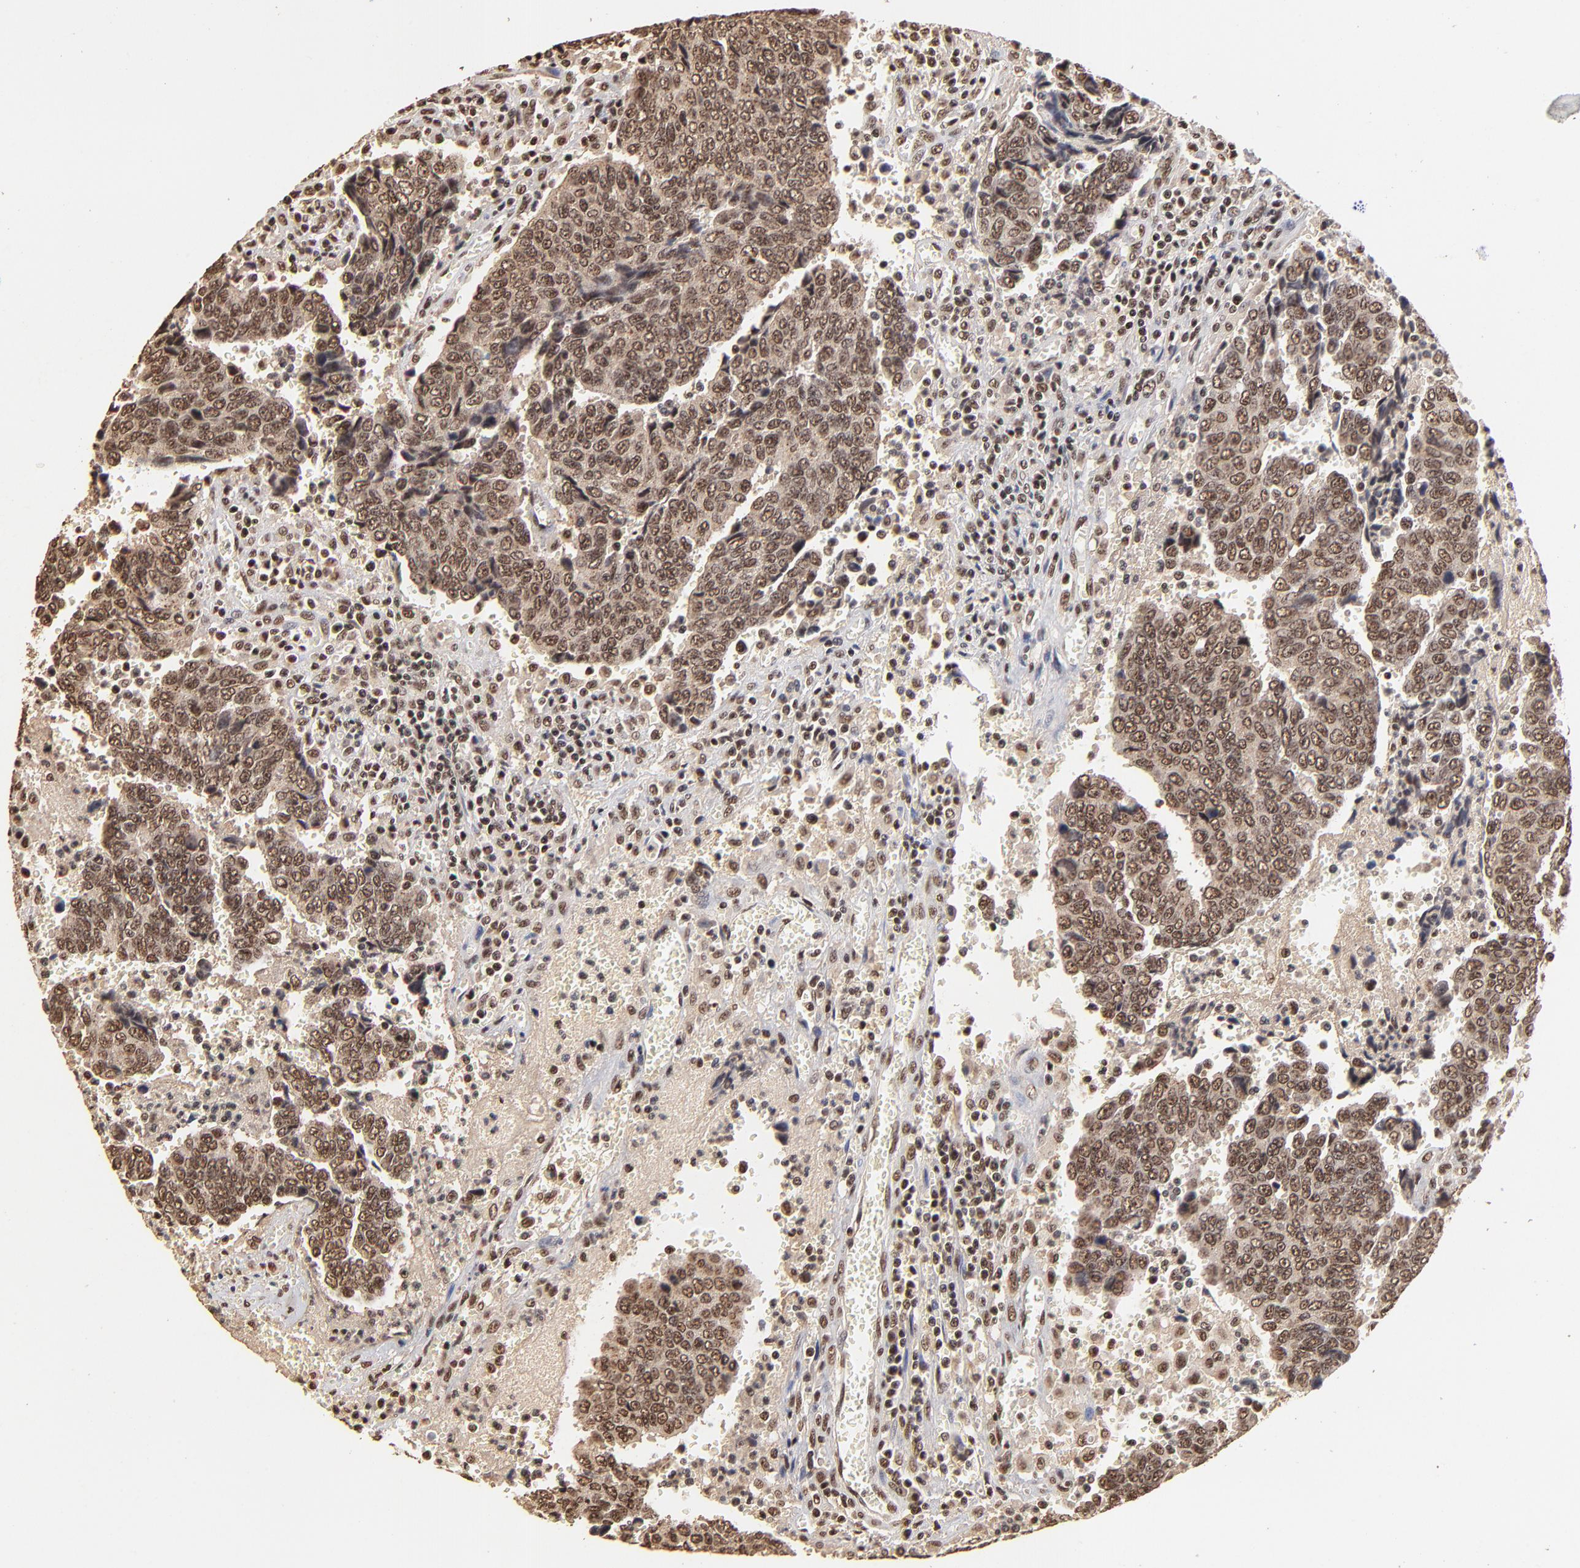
{"staining": {"intensity": "moderate", "quantity": ">75%", "location": "cytoplasmic/membranous,nuclear"}, "tissue": "urothelial cancer", "cell_type": "Tumor cells", "image_type": "cancer", "snomed": [{"axis": "morphology", "description": "Urothelial carcinoma, High grade"}, {"axis": "topography", "description": "Urinary bladder"}], "caption": "High-grade urothelial carcinoma tissue exhibits moderate cytoplasmic/membranous and nuclear positivity in about >75% of tumor cells", "gene": "MED12", "patient": {"sex": "male", "age": 86}}